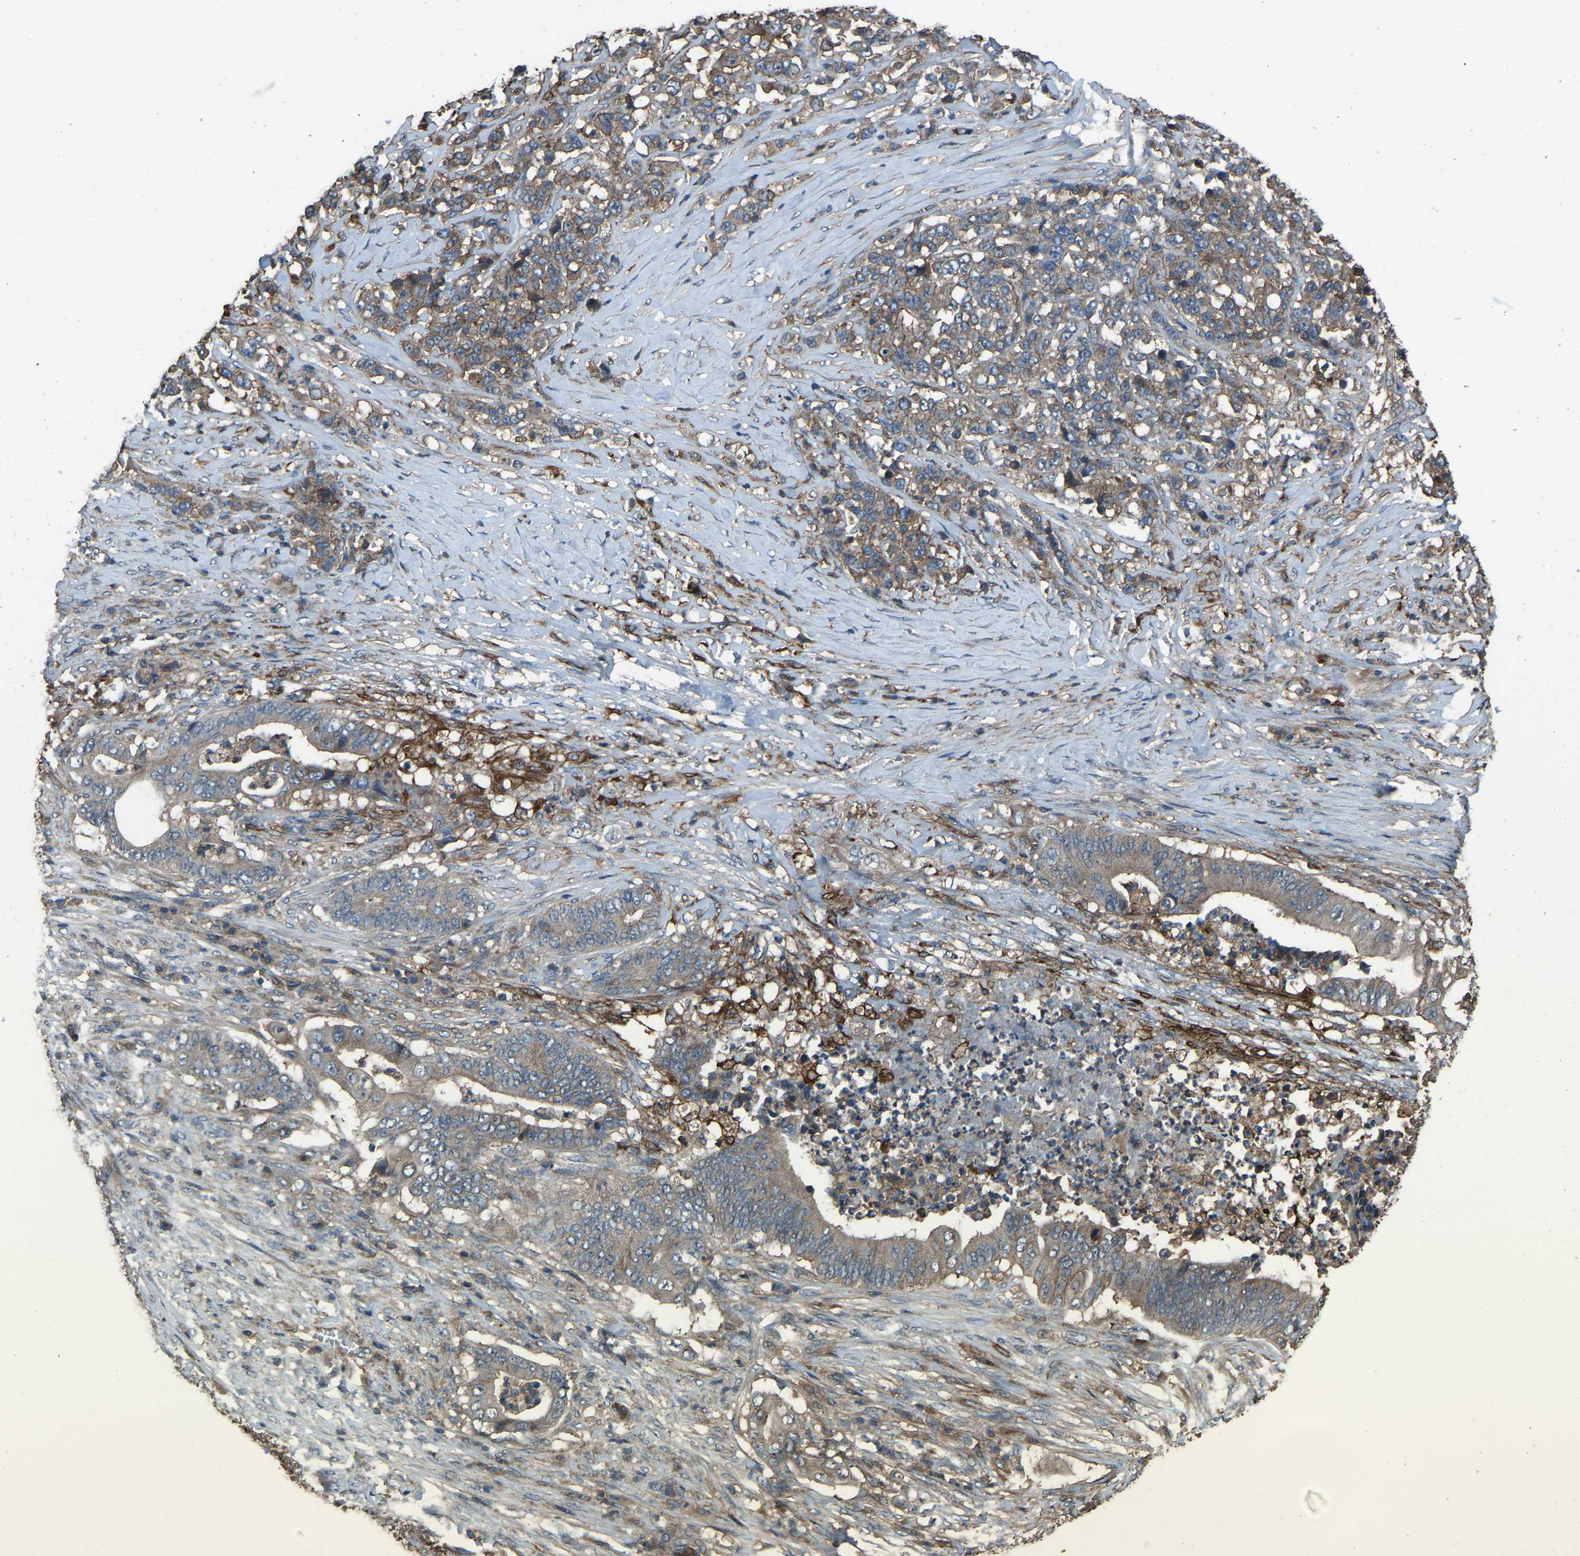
{"staining": {"intensity": "weak", "quantity": "25%-75%", "location": "cytoplasmic/membranous"}, "tissue": "stomach cancer", "cell_type": "Tumor cells", "image_type": "cancer", "snomed": [{"axis": "morphology", "description": "Adenocarcinoma, NOS"}, {"axis": "topography", "description": "Stomach"}], "caption": "Stomach cancer (adenocarcinoma) stained with a brown dye displays weak cytoplasmic/membranous positive expression in approximately 25%-75% of tumor cells.", "gene": "SLC4A2", "patient": {"sex": "female", "age": 73}}